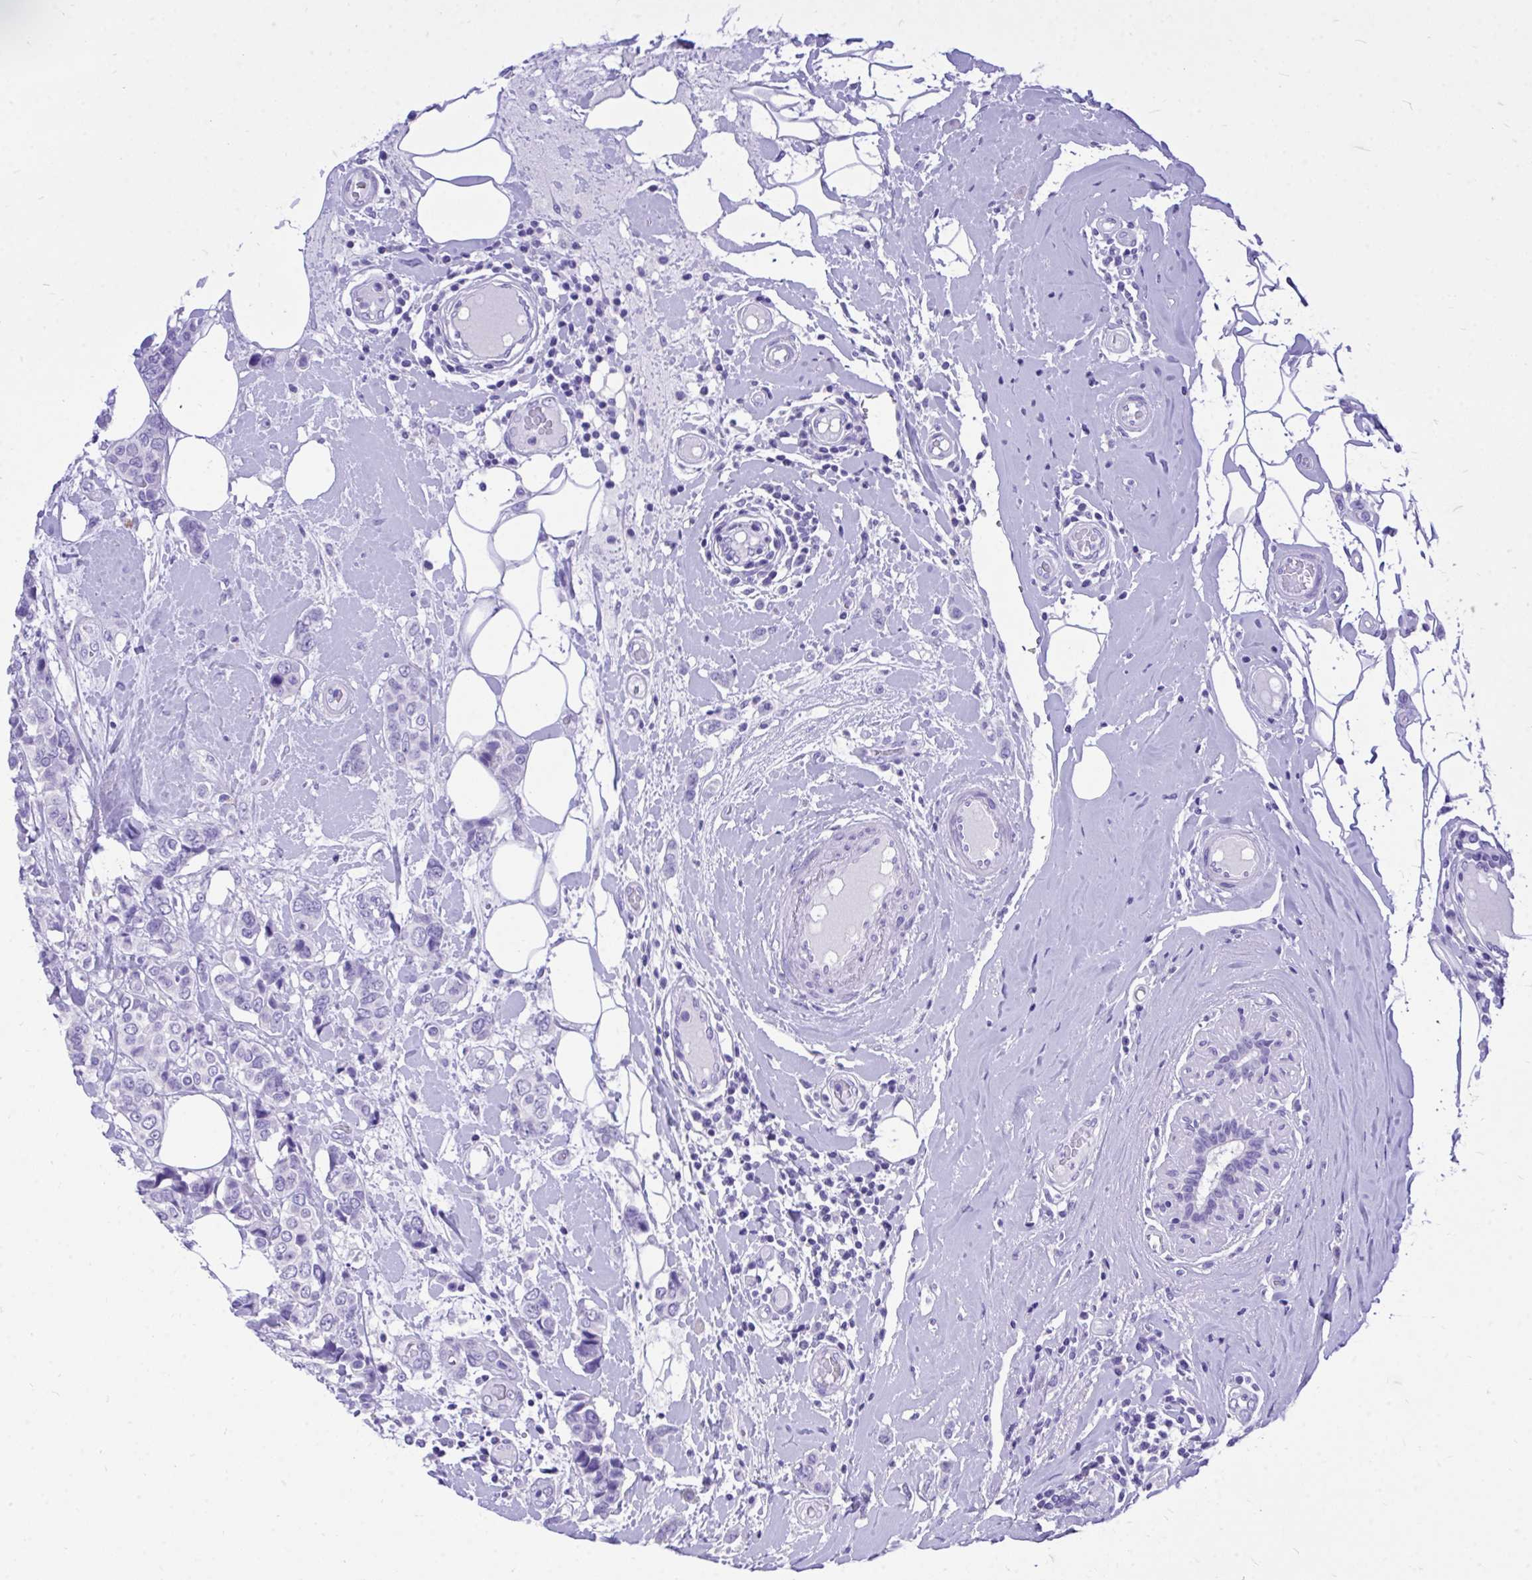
{"staining": {"intensity": "negative", "quantity": "none", "location": "none"}, "tissue": "breast cancer", "cell_type": "Tumor cells", "image_type": "cancer", "snomed": [{"axis": "morphology", "description": "Lobular carcinoma"}, {"axis": "topography", "description": "Breast"}], "caption": "Immunohistochemistry (IHC) of human lobular carcinoma (breast) reveals no expression in tumor cells.", "gene": "MON1A", "patient": {"sex": "female", "age": 51}}